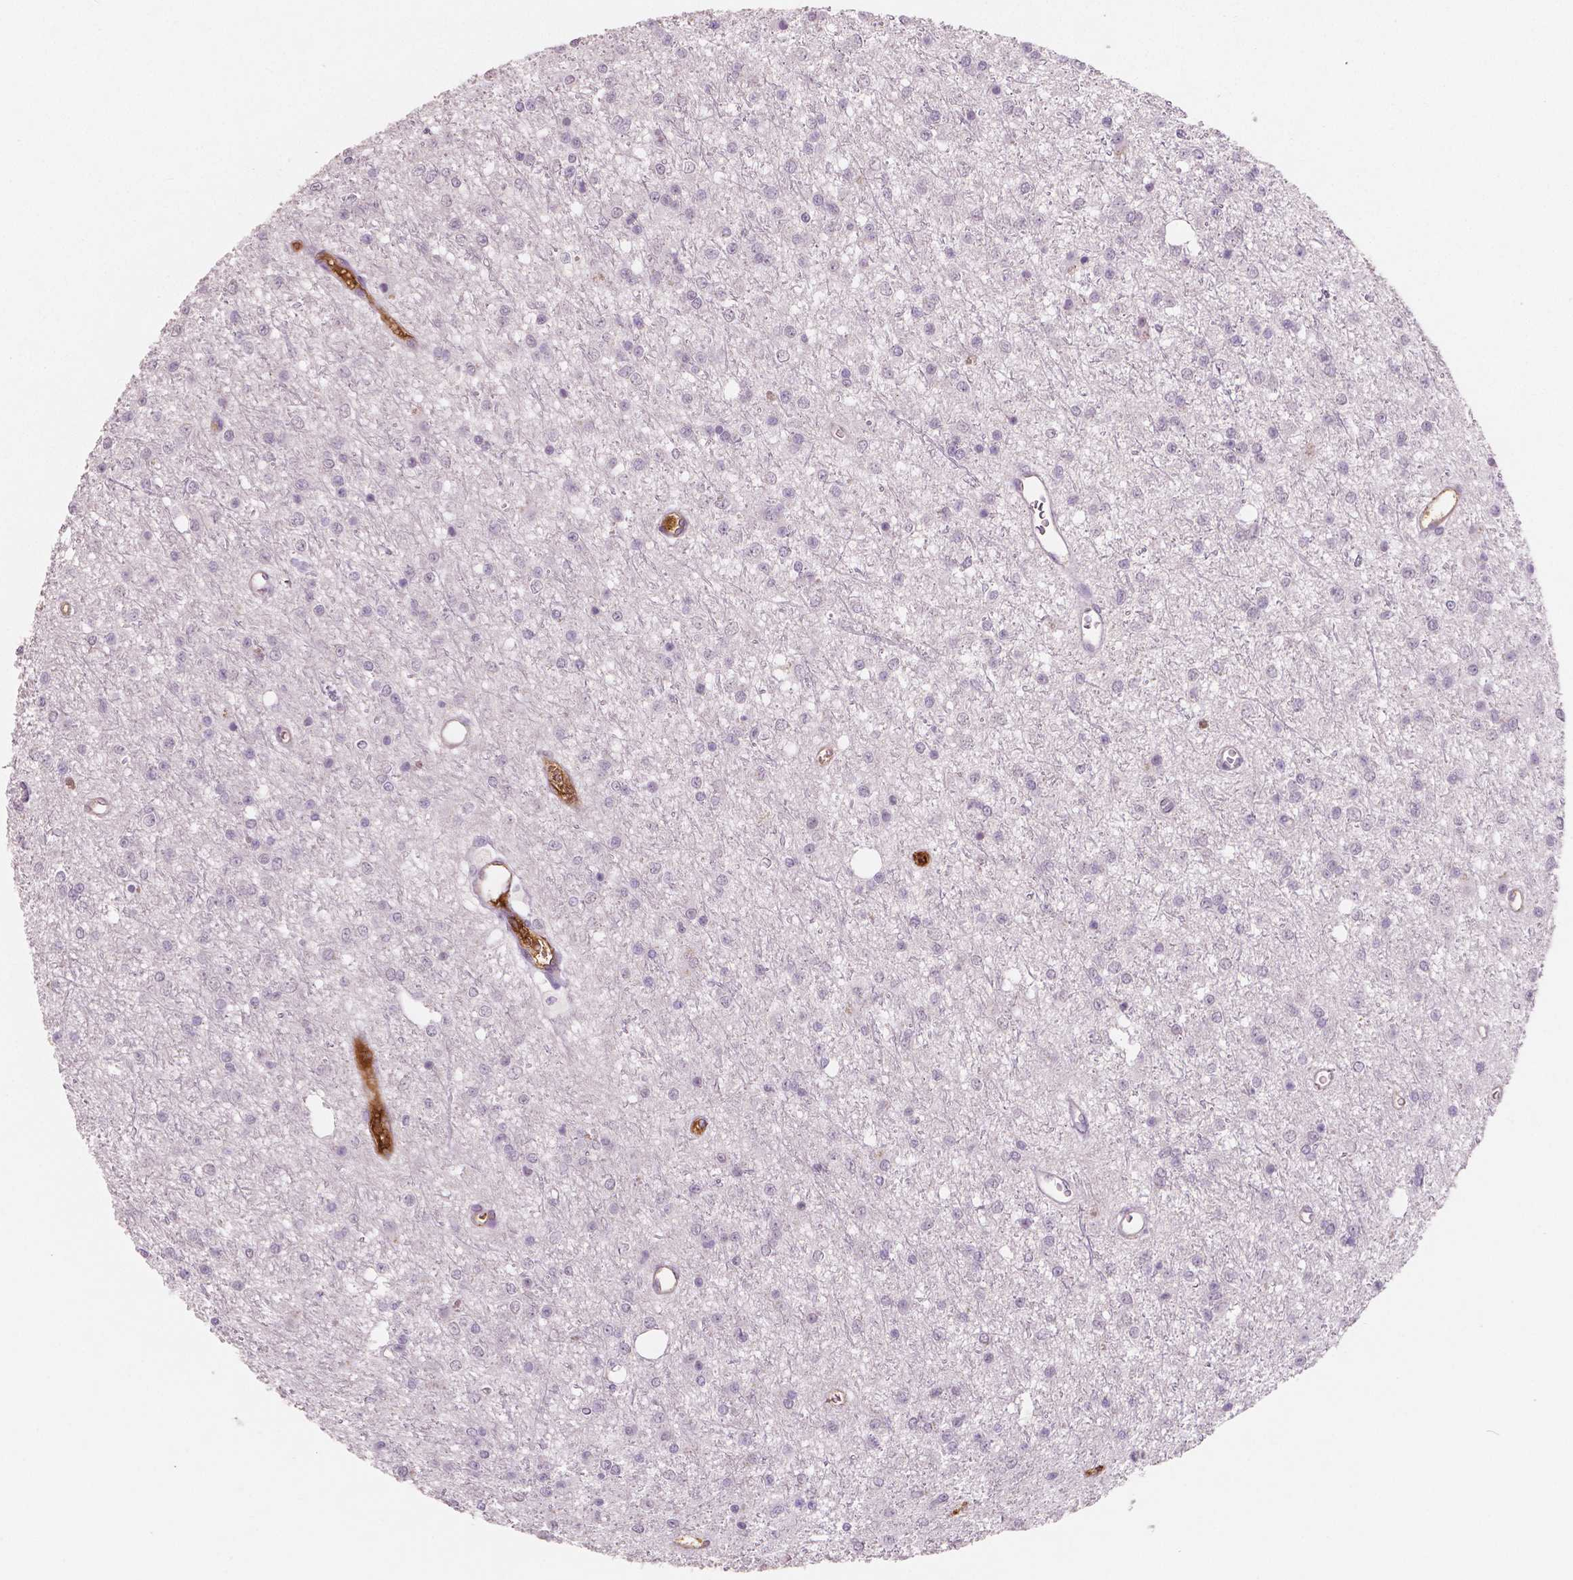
{"staining": {"intensity": "negative", "quantity": "none", "location": "none"}, "tissue": "glioma", "cell_type": "Tumor cells", "image_type": "cancer", "snomed": [{"axis": "morphology", "description": "Glioma, malignant, Low grade"}, {"axis": "topography", "description": "Brain"}], "caption": "Immunohistochemistry (IHC) histopathology image of neoplastic tissue: human glioma stained with DAB (3,3'-diaminobenzidine) exhibits no significant protein expression in tumor cells.", "gene": "APOA4", "patient": {"sex": "female", "age": 45}}